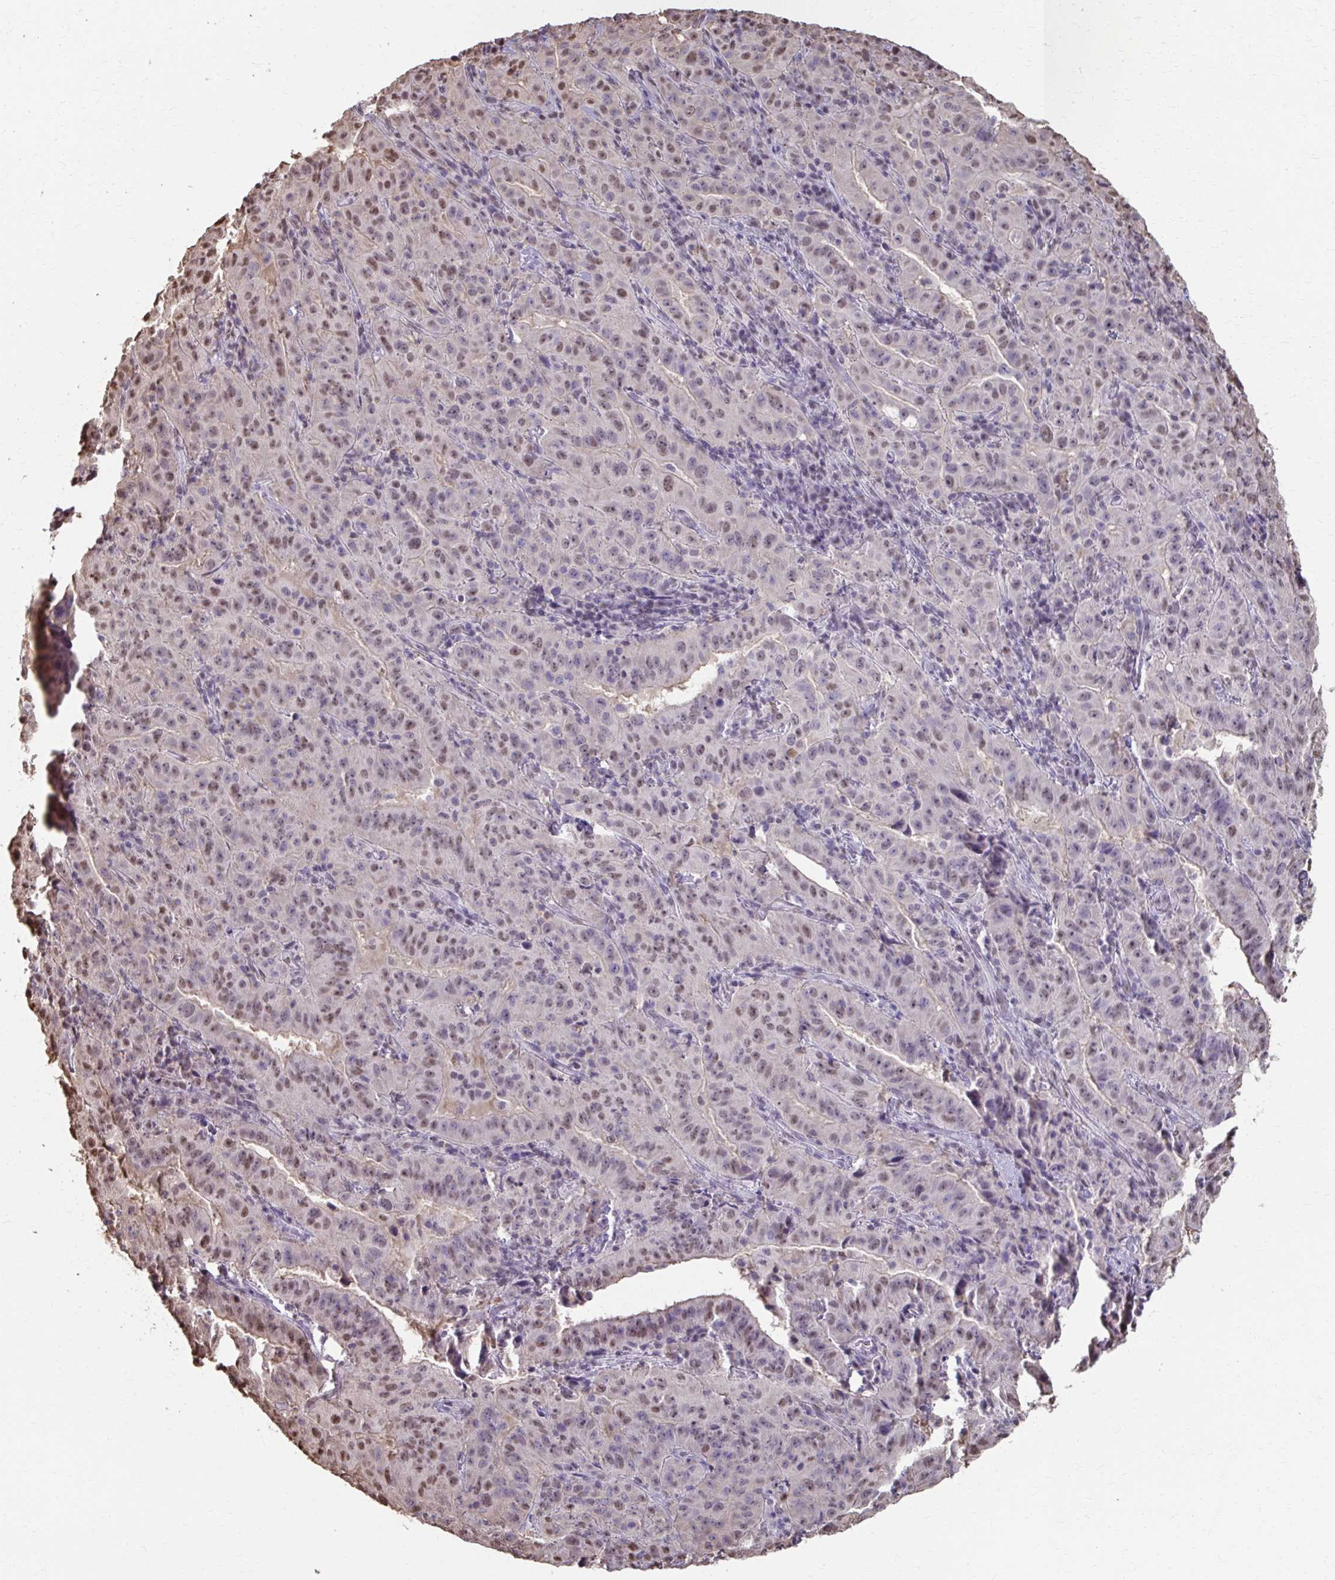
{"staining": {"intensity": "weak", "quantity": "25%-75%", "location": "nuclear"}, "tissue": "pancreatic cancer", "cell_type": "Tumor cells", "image_type": "cancer", "snomed": [{"axis": "morphology", "description": "Adenocarcinoma, NOS"}, {"axis": "topography", "description": "Pancreas"}], "caption": "An image of human adenocarcinoma (pancreatic) stained for a protein exhibits weak nuclear brown staining in tumor cells.", "gene": "ING4", "patient": {"sex": "male", "age": 63}}